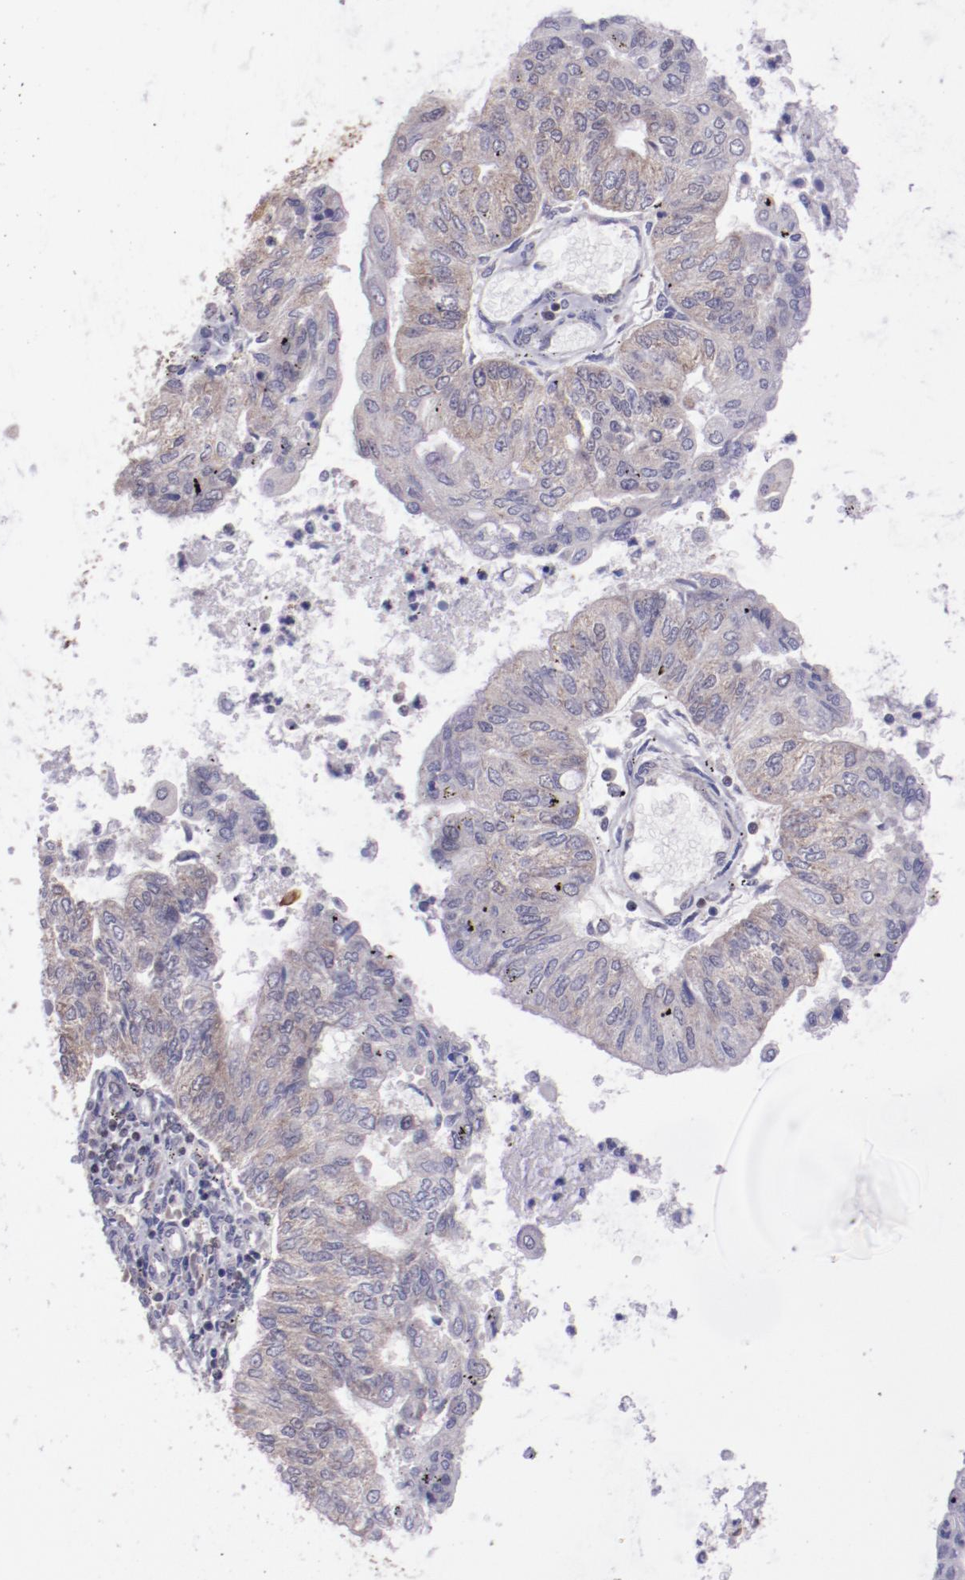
{"staining": {"intensity": "weak", "quantity": ">75%", "location": "cytoplasmic/membranous"}, "tissue": "endometrial cancer", "cell_type": "Tumor cells", "image_type": "cancer", "snomed": [{"axis": "morphology", "description": "Adenocarcinoma, NOS"}, {"axis": "topography", "description": "Endometrium"}], "caption": "IHC of human endometrial adenocarcinoma reveals low levels of weak cytoplasmic/membranous positivity in about >75% of tumor cells. The staining is performed using DAB (3,3'-diaminobenzidine) brown chromogen to label protein expression. The nuclei are counter-stained blue using hematoxylin.", "gene": "ELF1", "patient": {"sex": "female", "age": 59}}